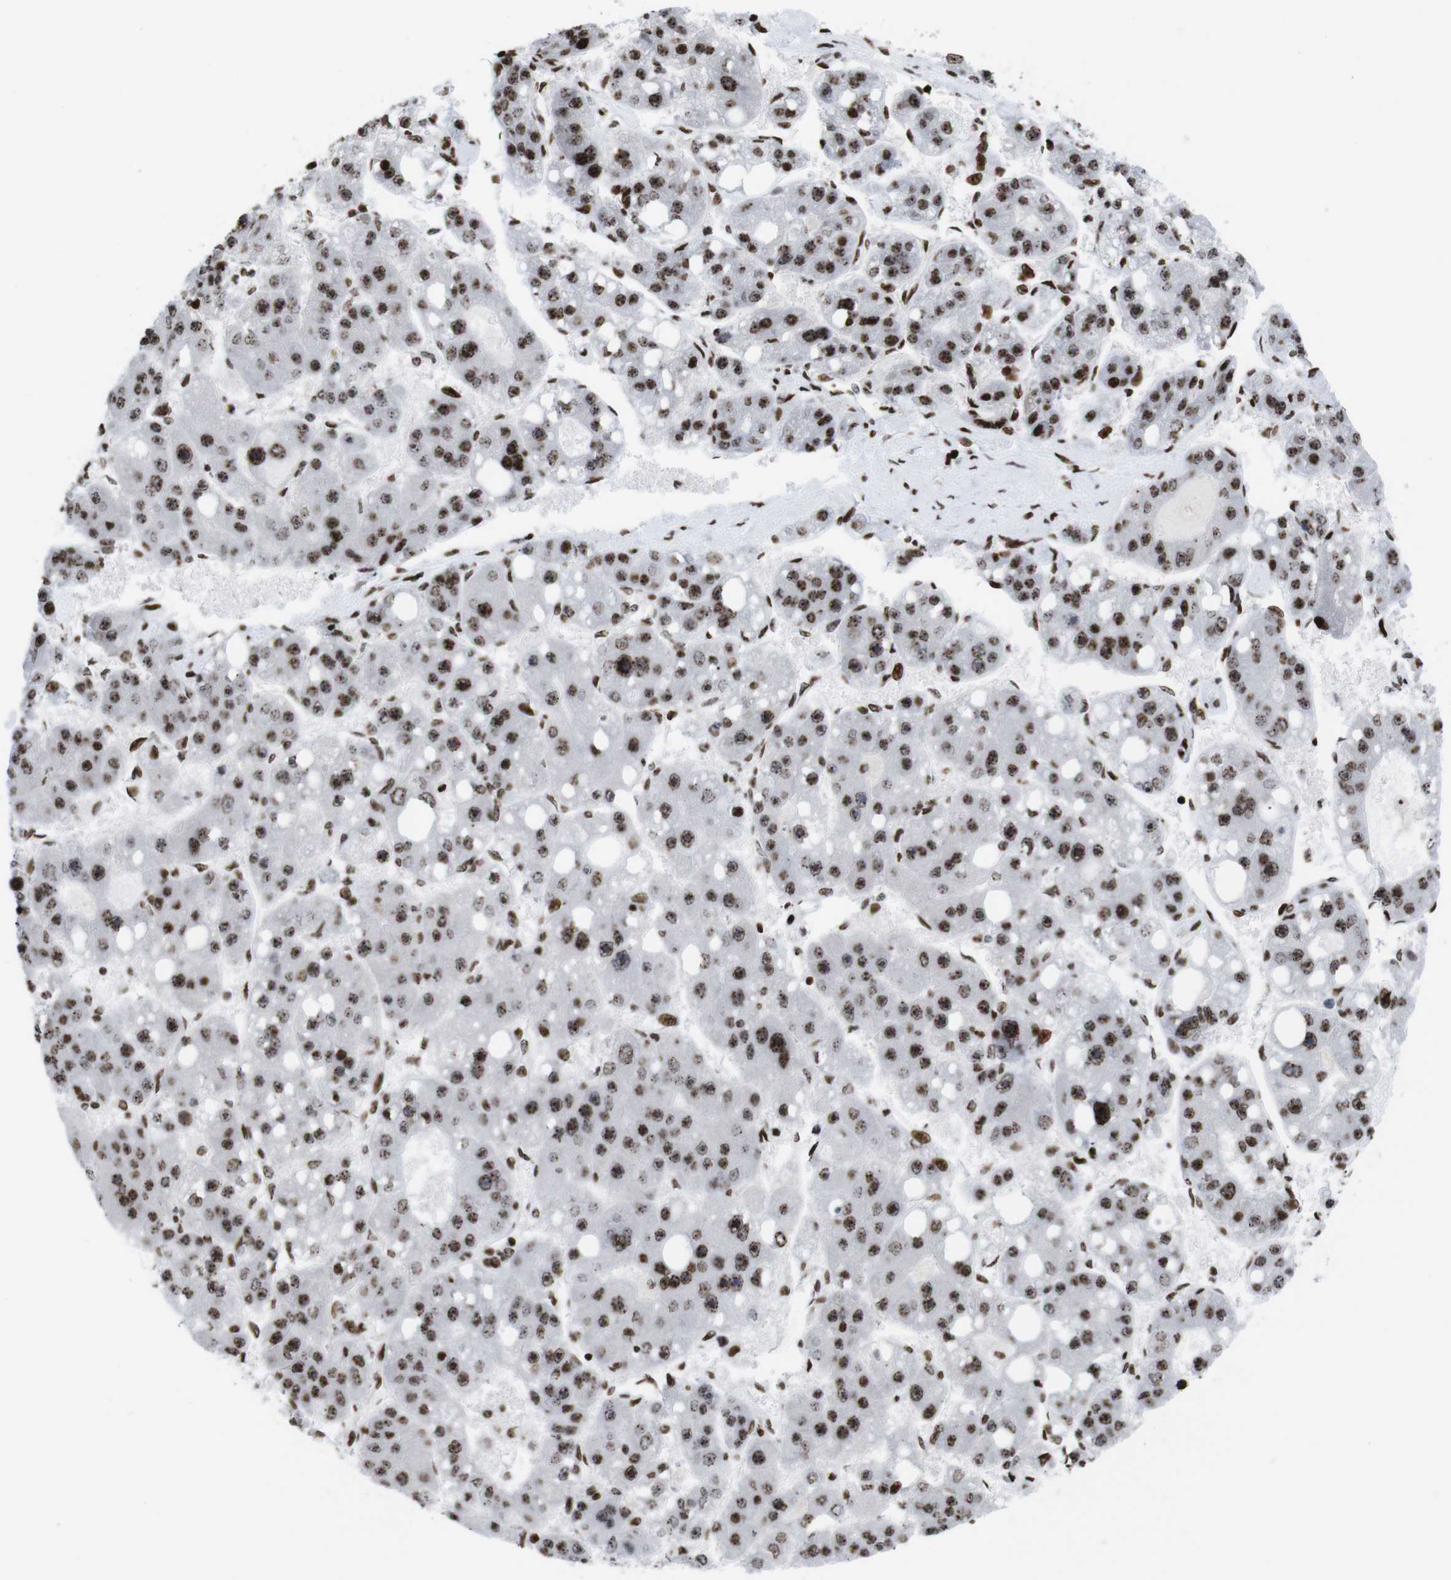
{"staining": {"intensity": "strong", "quantity": ">75%", "location": "nuclear"}, "tissue": "liver cancer", "cell_type": "Tumor cells", "image_type": "cancer", "snomed": [{"axis": "morphology", "description": "Carcinoma, Hepatocellular, NOS"}, {"axis": "topography", "description": "Liver"}], "caption": "Human liver cancer stained for a protein (brown) displays strong nuclear positive positivity in approximately >75% of tumor cells.", "gene": "H1-4", "patient": {"sex": "female", "age": 61}}